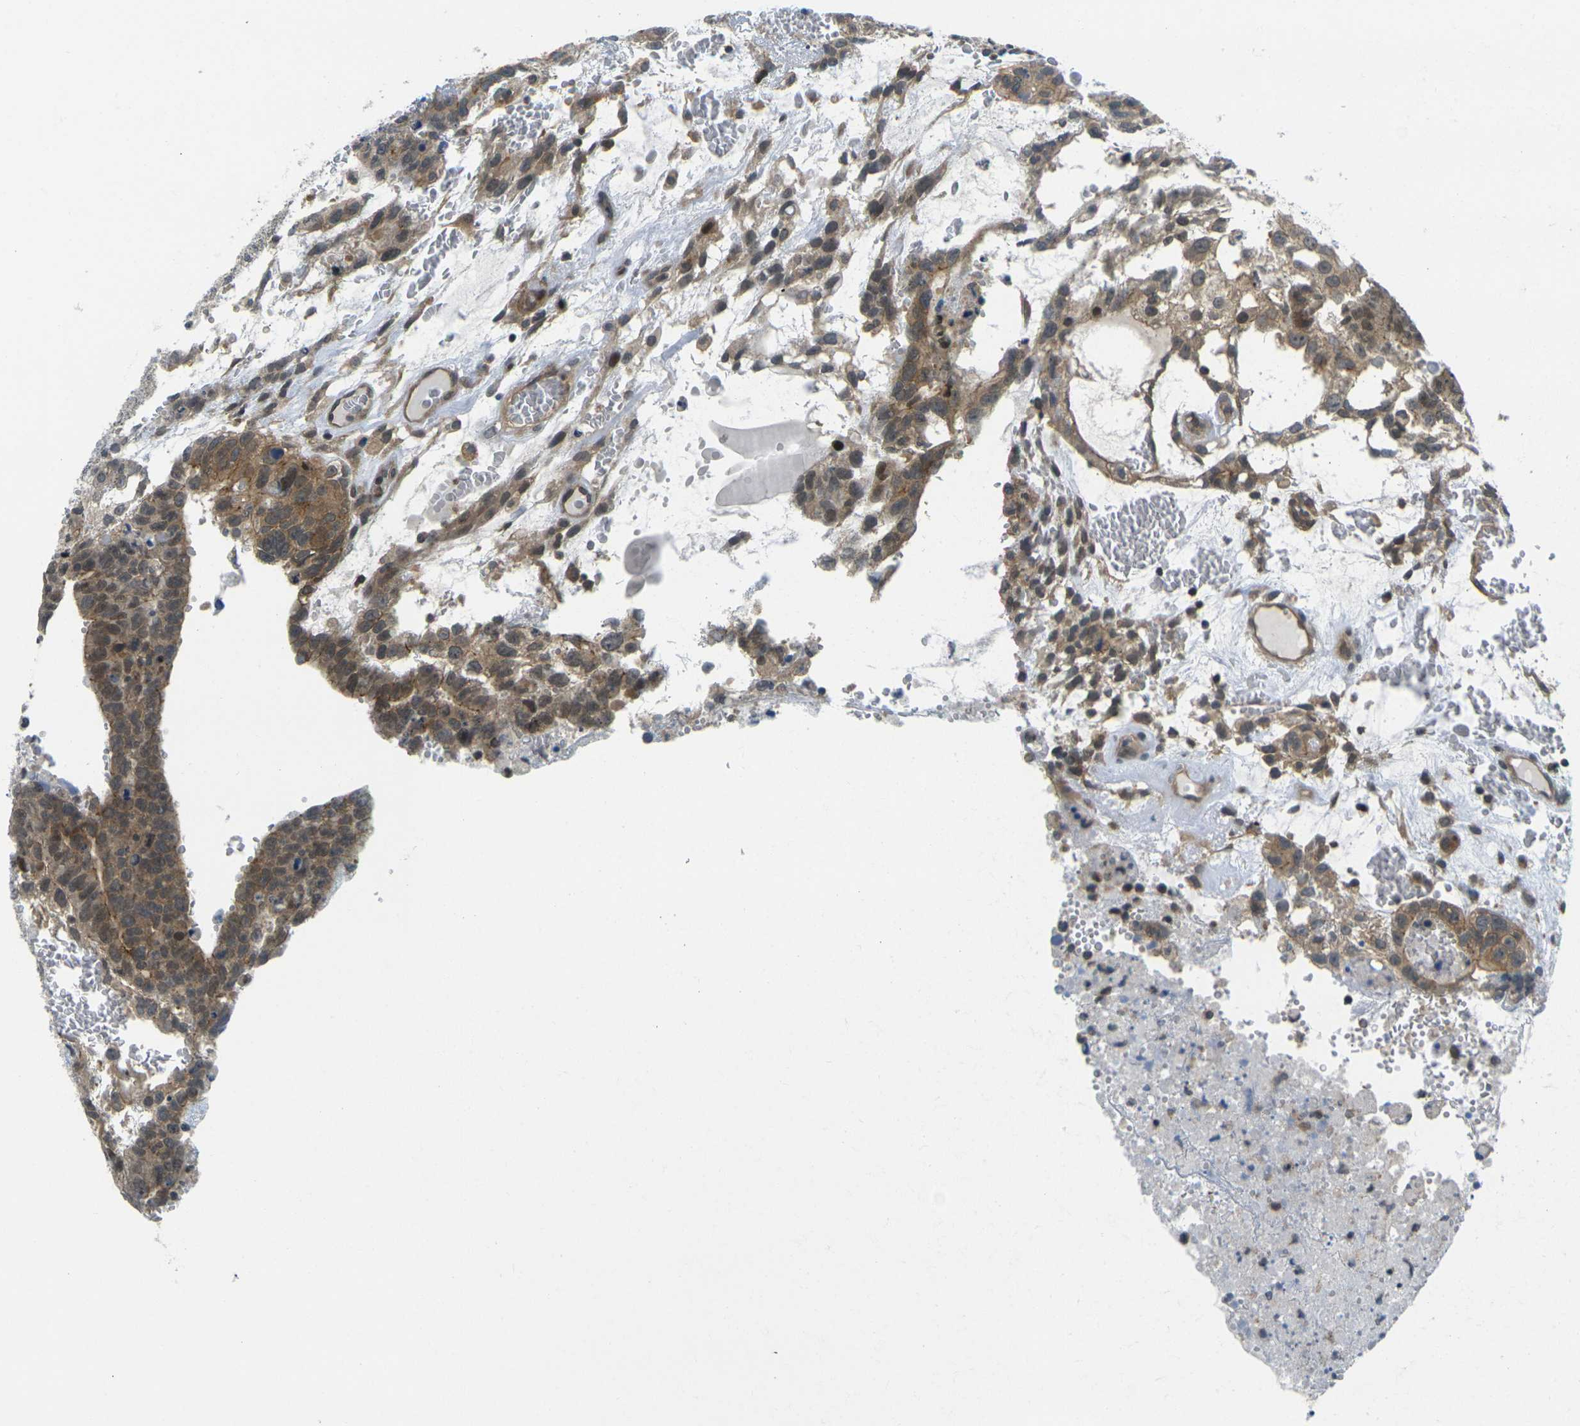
{"staining": {"intensity": "moderate", "quantity": ">75%", "location": "cytoplasmic/membranous,nuclear"}, "tissue": "testis cancer", "cell_type": "Tumor cells", "image_type": "cancer", "snomed": [{"axis": "morphology", "description": "Seminoma, NOS"}, {"axis": "morphology", "description": "Carcinoma, Embryonal, NOS"}, {"axis": "topography", "description": "Testis"}], "caption": "Immunohistochemistry (IHC) image of human testis cancer stained for a protein (brown), which exhibits medium levels of moderate cytoplasmic/membranous and nuclear staining in approximately >75% of tumor cells.", "gene": "KCTD10", "patient": {"sex": "male", "age": 52}}